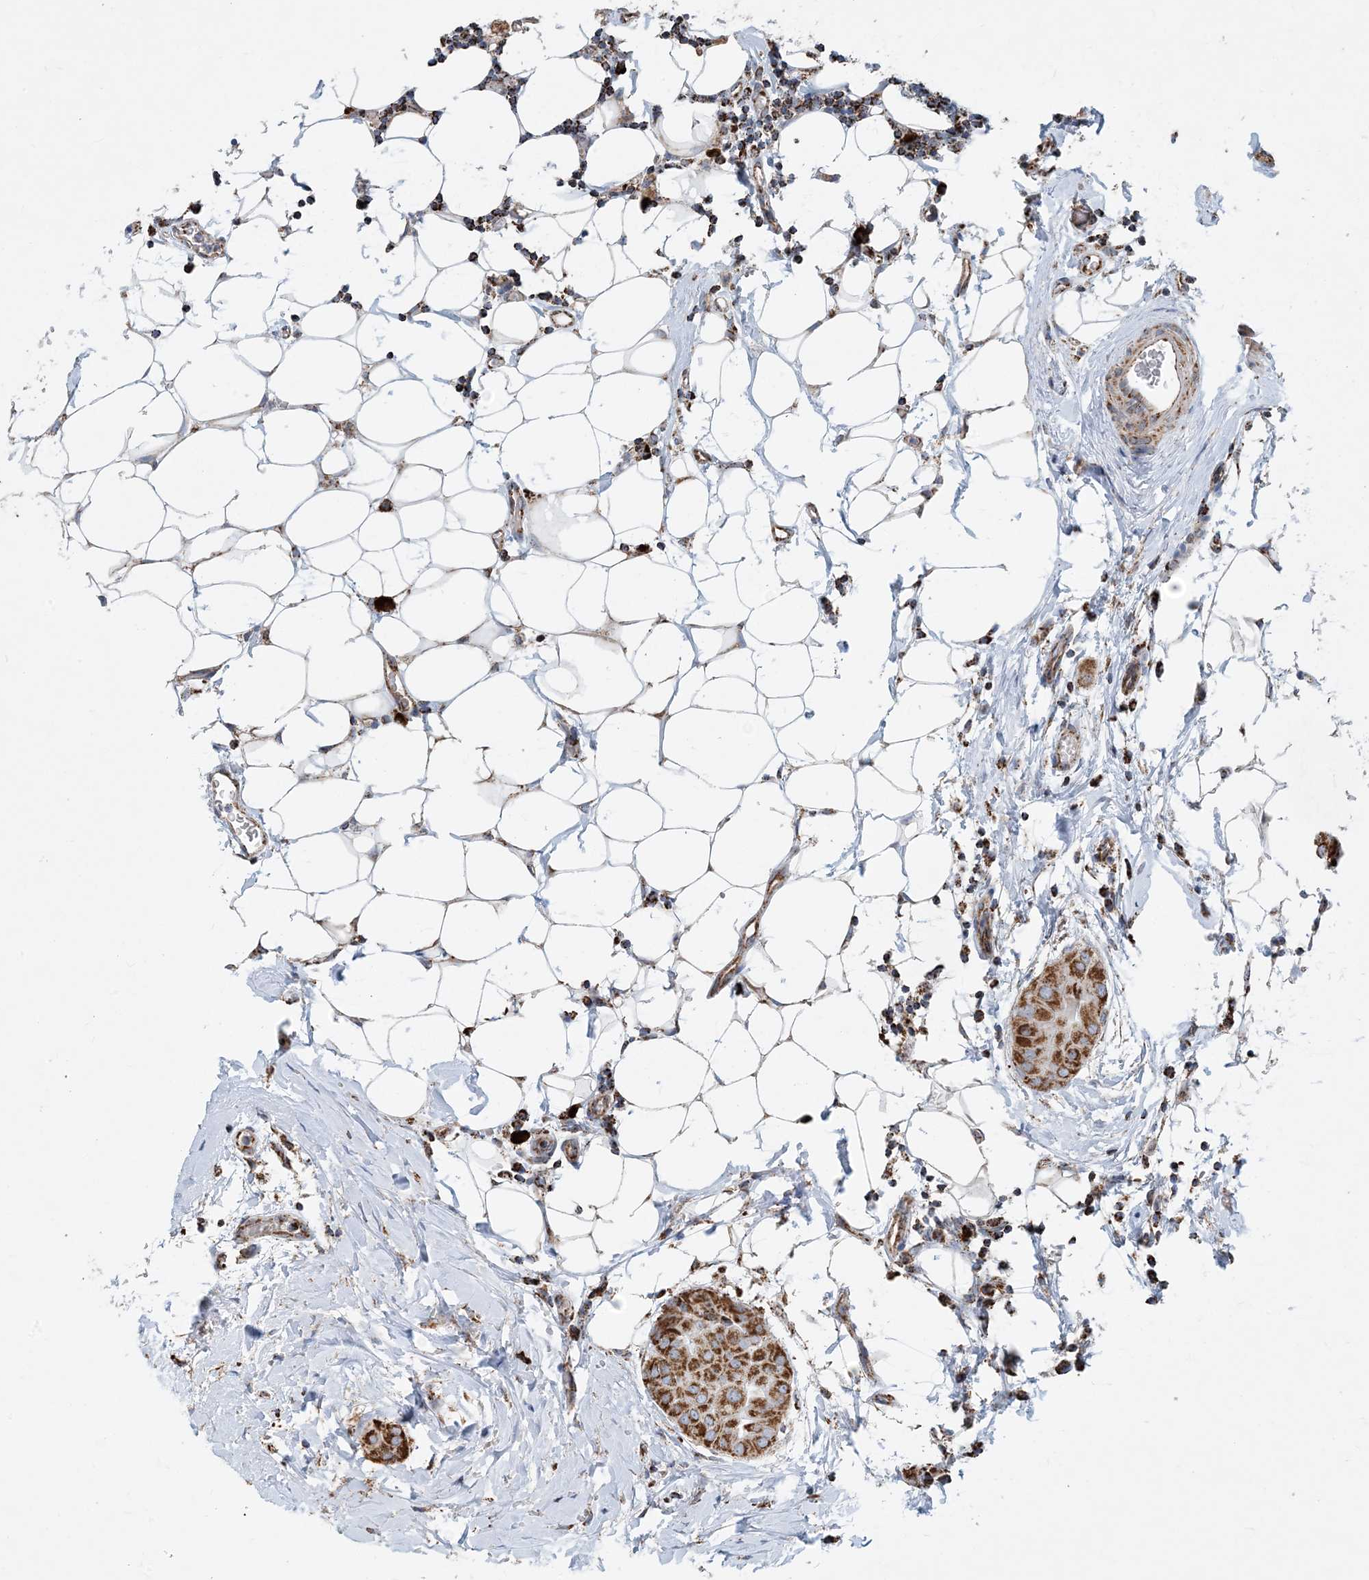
{"staining": {"intensity": "moderate", "quantity": ">75%", "location": "cytoplasmic/membranous"}, "tissue": "thyroid cancer", "cell_type": "Tumor cells", "image_type": "cancer", "snomed": [{"axis": "morphology", "description": "Papillary adenocarcinoma, NOS"}, {"axis": "topography", "description": "Thyroid gland"}], "caption": "High-magnification brightfield microscopy of papillary adenocarcinoma (thyroid) stained with DAB (3,3'-diaminobenzidine) (brown) and counterstained with hematoxylin (blue). tumor cells exhibit moderate cytoplasmic/membranous positivity is identified in approximately>75% of cells.", "gene": "PCDHGA1", "patient": {"sex": "male", "age": 33}}